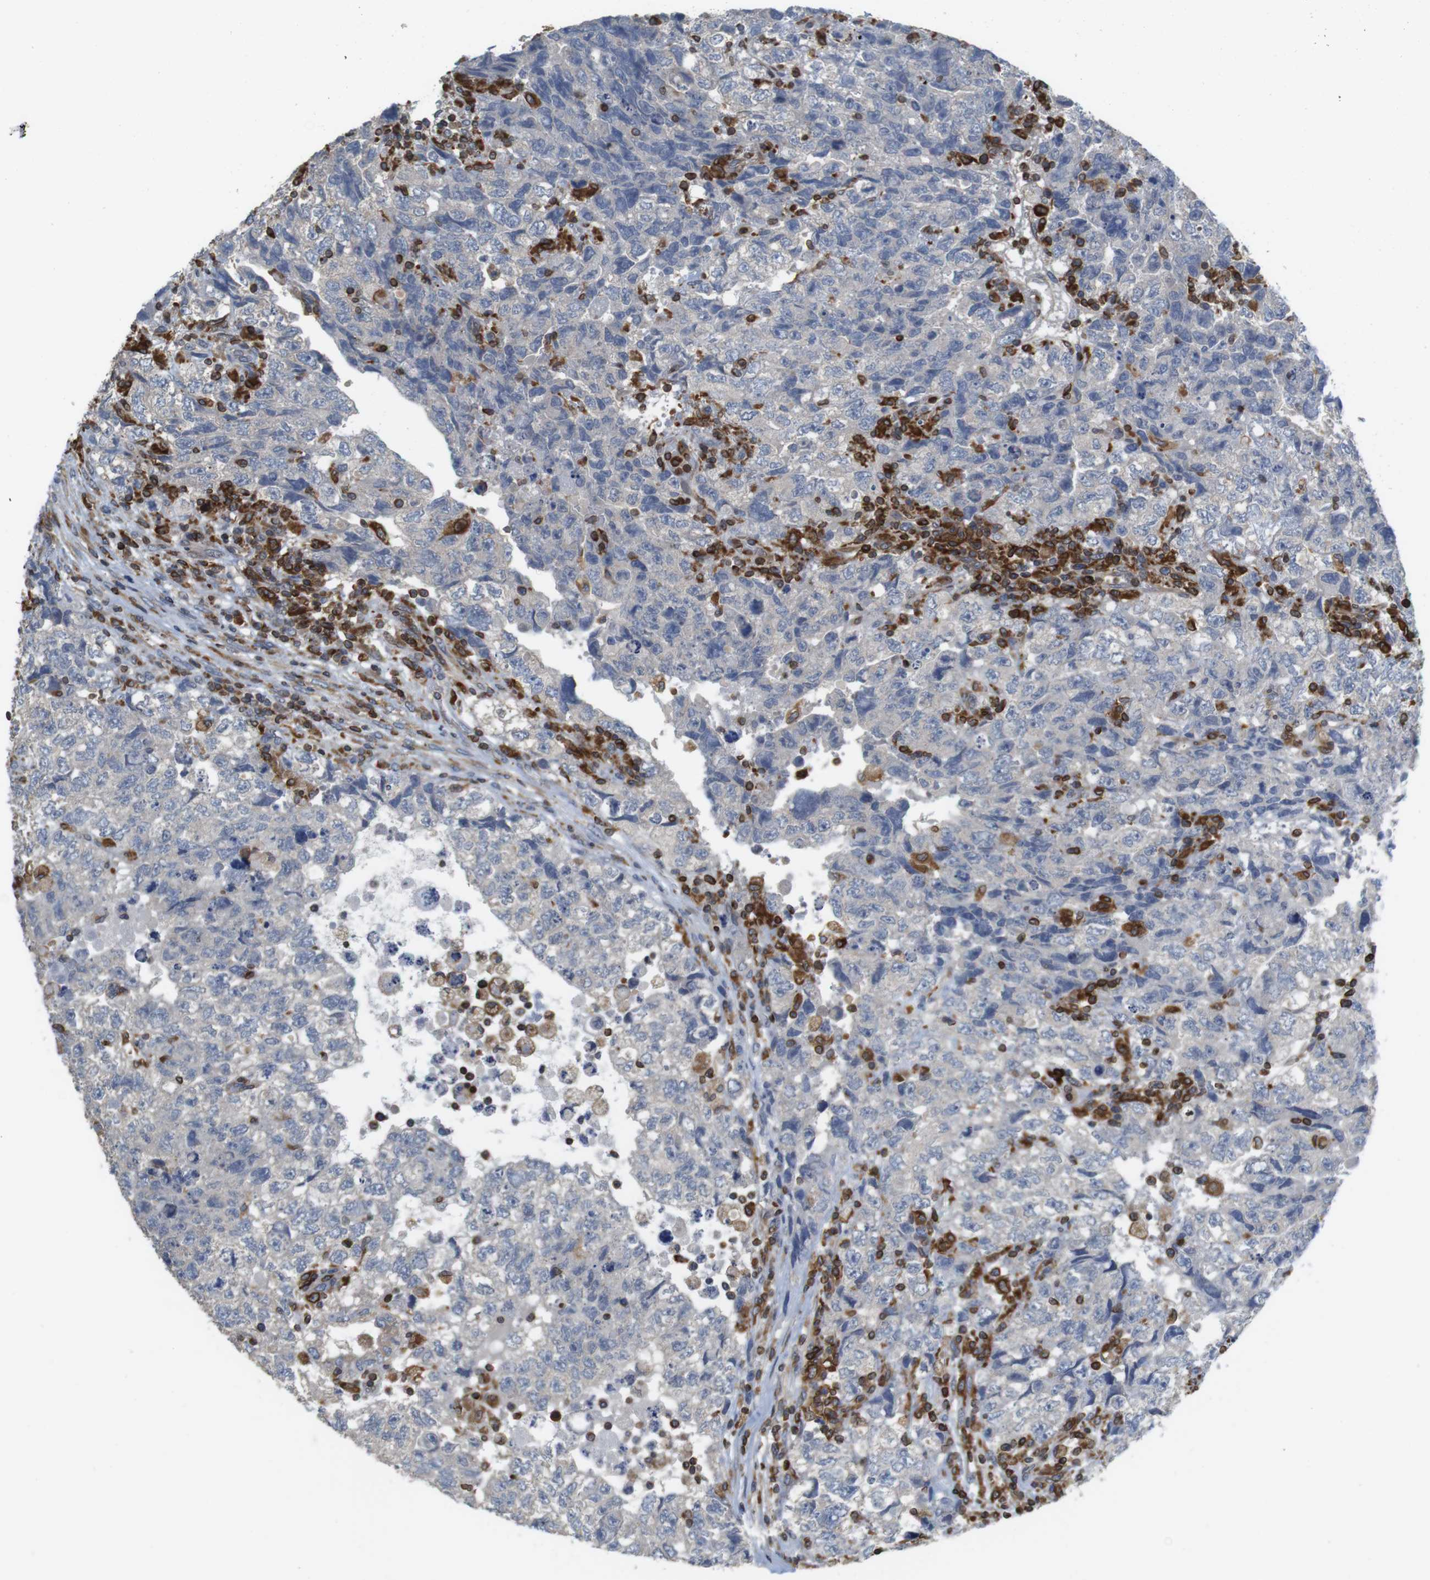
{"staining": {"intensity": "negative", "quantity": "none", "location": "none"}, "tissue": "testis cancer", "cell_type": "Tumor cells", "image_type": "cancer", "snomed": [{"axis": "morphology", "description": "Carcinoma, Embryonal, NOS"}, {"axis": "topography", "description": "Testis"}], "caption": "The immunohistochemistry (IHC) micrograph has no significant expression in tumor cells of embryonal carcinoma (testis) tissue.", "gene": "ARL6IP5", "patient": {"sex": "male", "age": 36}}